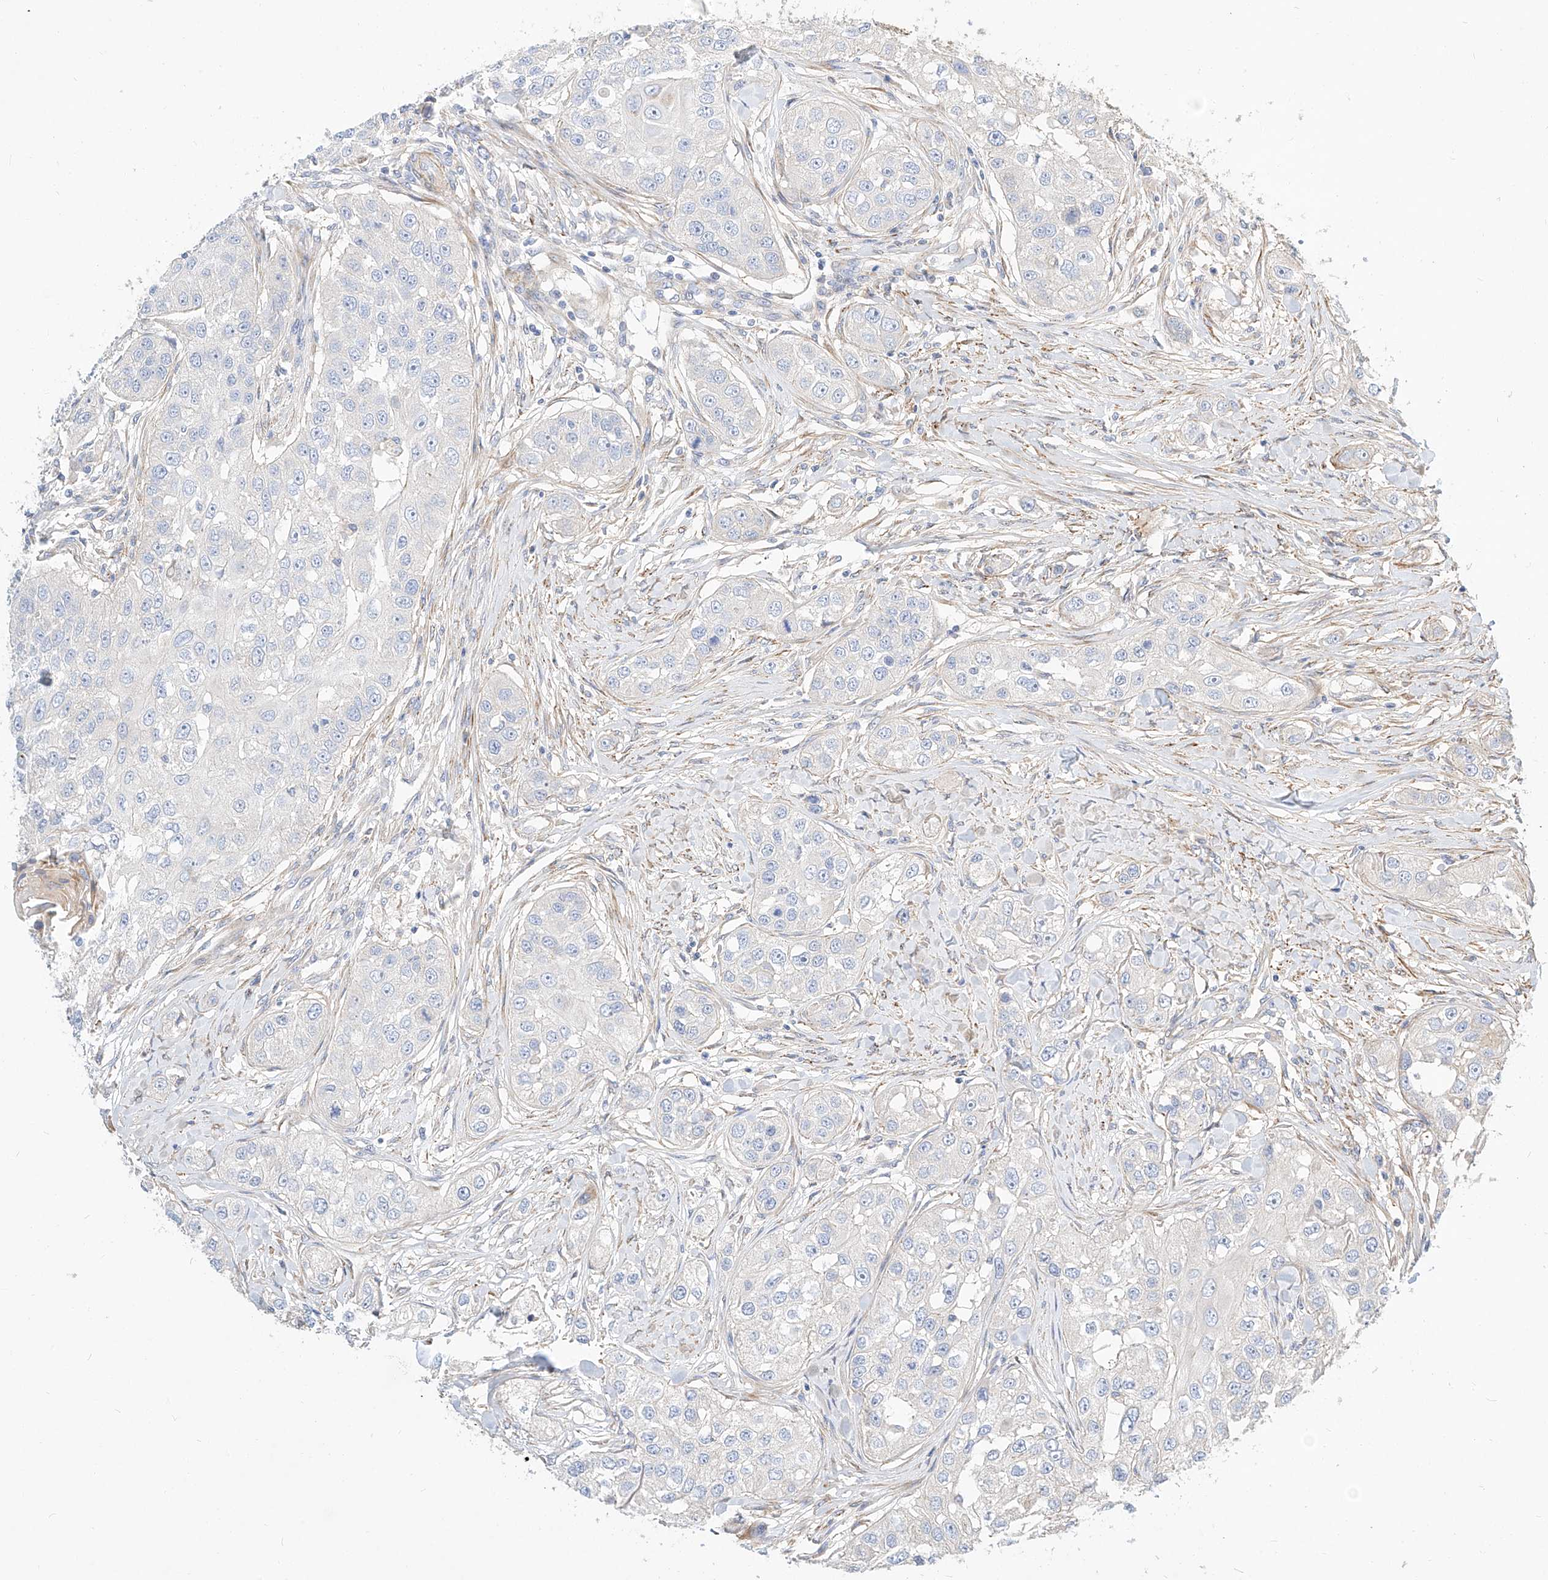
{"staining": {"intensity": "negative", "quantity": "none", "location": "none"}, "tissue": "head and neck cancer", "cell_type": "Tumor cells", "image_type": "cancer", "snomed": [{"axis": "morphology", "description": "Normal tissue, NOS"}, {"axis": "morphology", "description": "Squamous cell carcinoma, NOS"}, {"axis": "topography", "description": "Skeletal muscle"}, {"axis": "topography", "description": "Head-Neck"}], "caption": "Immunohistochemical staining of human head and neck squamous cell carcinoma demonstrates no significant staining in tumor cells. (DAB (3,3'-diaminobenzidine) immunohistochemistry visualized using brightfield microscopy, high magnification).", "gene": "KCNH5", "patient": {"sex": "male", "age": 51}}